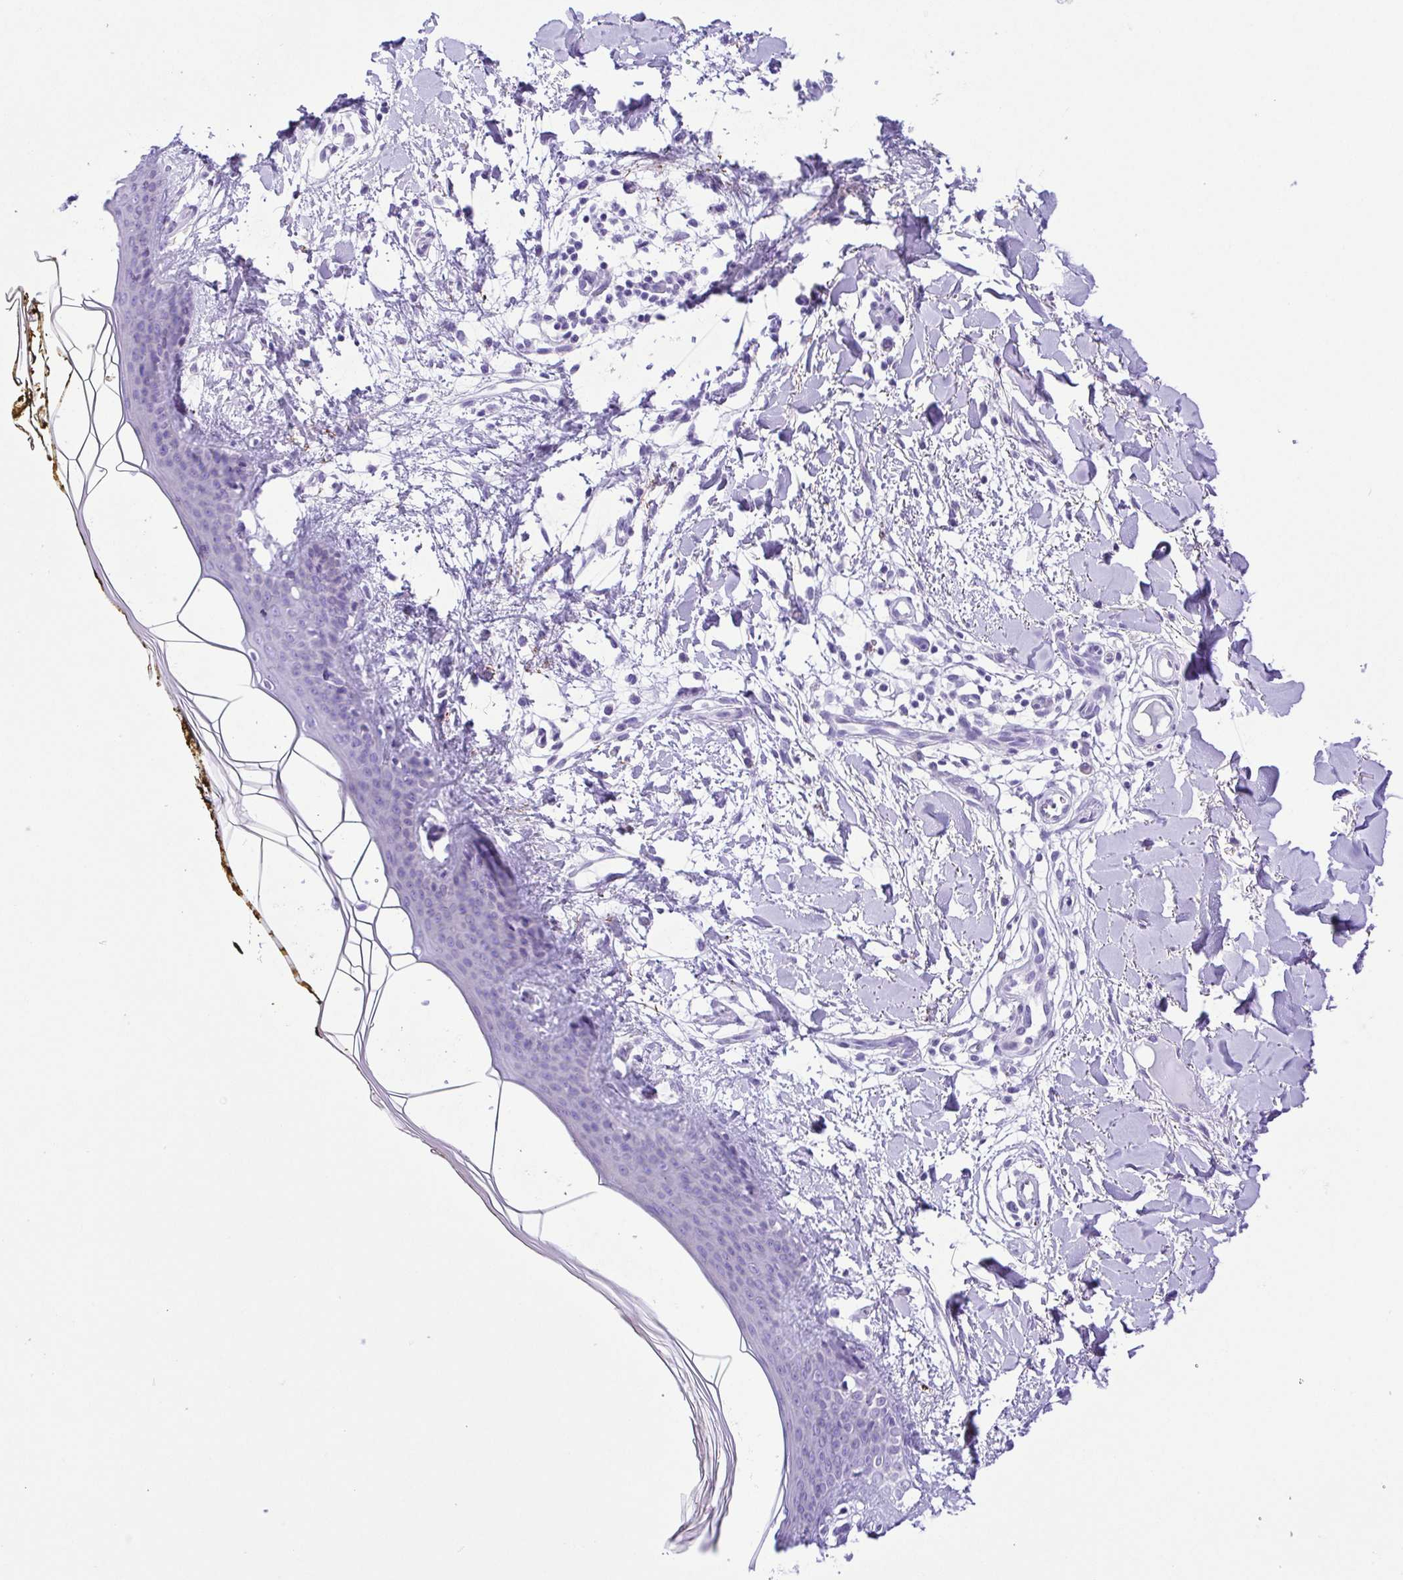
{"staining": {"intensity": "negative", "quantity": "none", "location": "none"}, "tissue": "skin", "cell_type": "Fibroblasts", "image_type": "normal", "snomed": [{"axis": "morphology", "description": "Normal tissue, NOS"}, {"axis": "topography", "description": "Skin"}], "caption": "An immunohistochemistry image of normal skin is shown. There is no staining in fibroblasts of skin. The staining was performed using DAB (3,3'-diaminobenzidine) to visualize the protein expression in brown, while the nuclei were stained in blue with hematoxylin (Magnification: 20x).", "gene": "PAK3", "patient": {"sex": "female", "age": 34}}